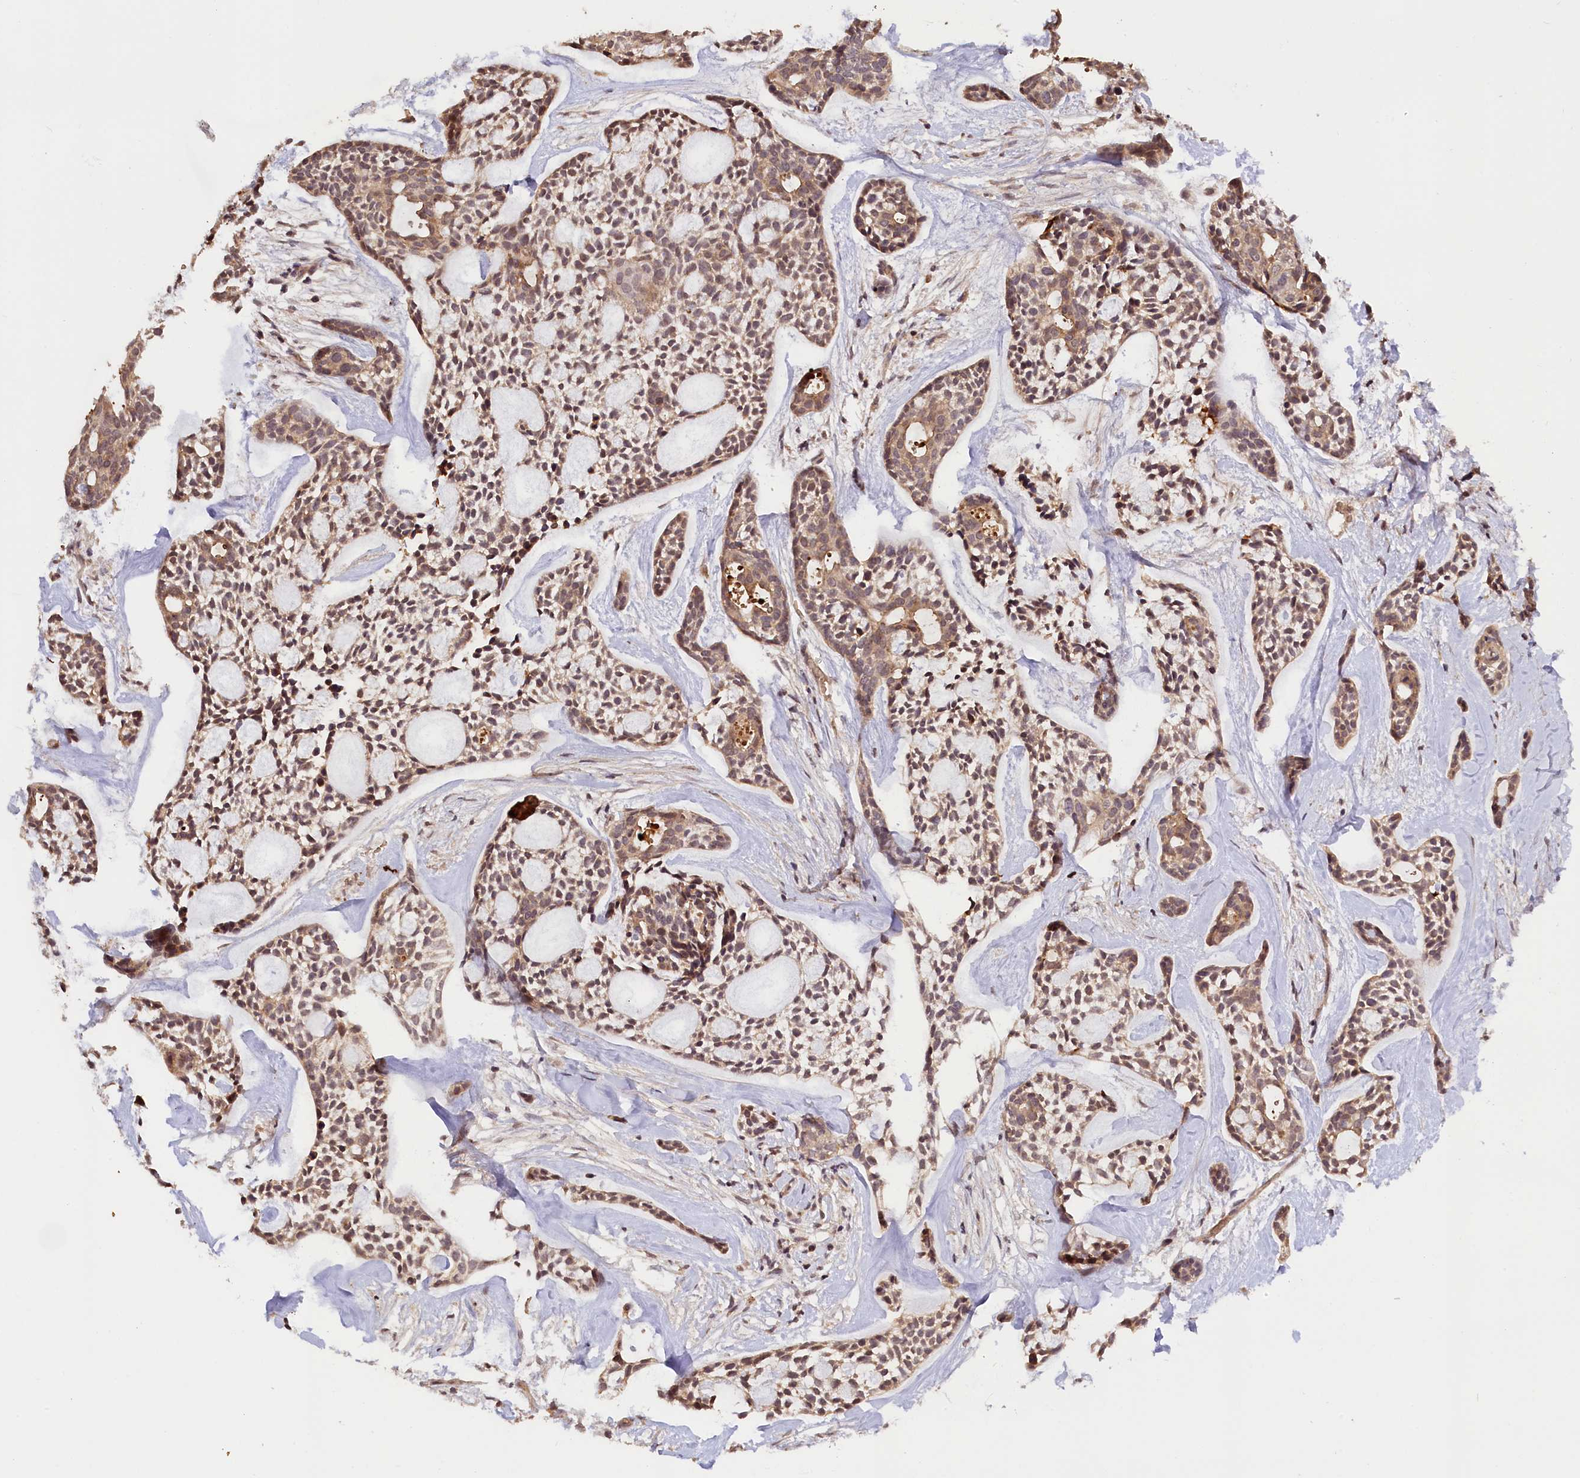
{"staining": {"intensity": "moderate", "quantity": ">75%", "location": "cytoplasmic/membranous,nuclear"}, "tissue": "head and neck cancer", "cell_type": "Tumor cells", "image_type": "cancer", "snomed": [{"axis": "morphology", "description": "Adenocarcinoma, NOS"}, {"axis": "topography", "description": "Subcutis"}, {"axis": "topography", "description": "Head-Neck"}], "caption": "Moderate cytoplasmic/membranous and nuclear expression for a protein is present in approximately >75% of tumor cells of head and neck cancer (adenocarcinoma) using IHC.", "gene": "ZNF480", "patient": {"sex": "female", "age": 73}}